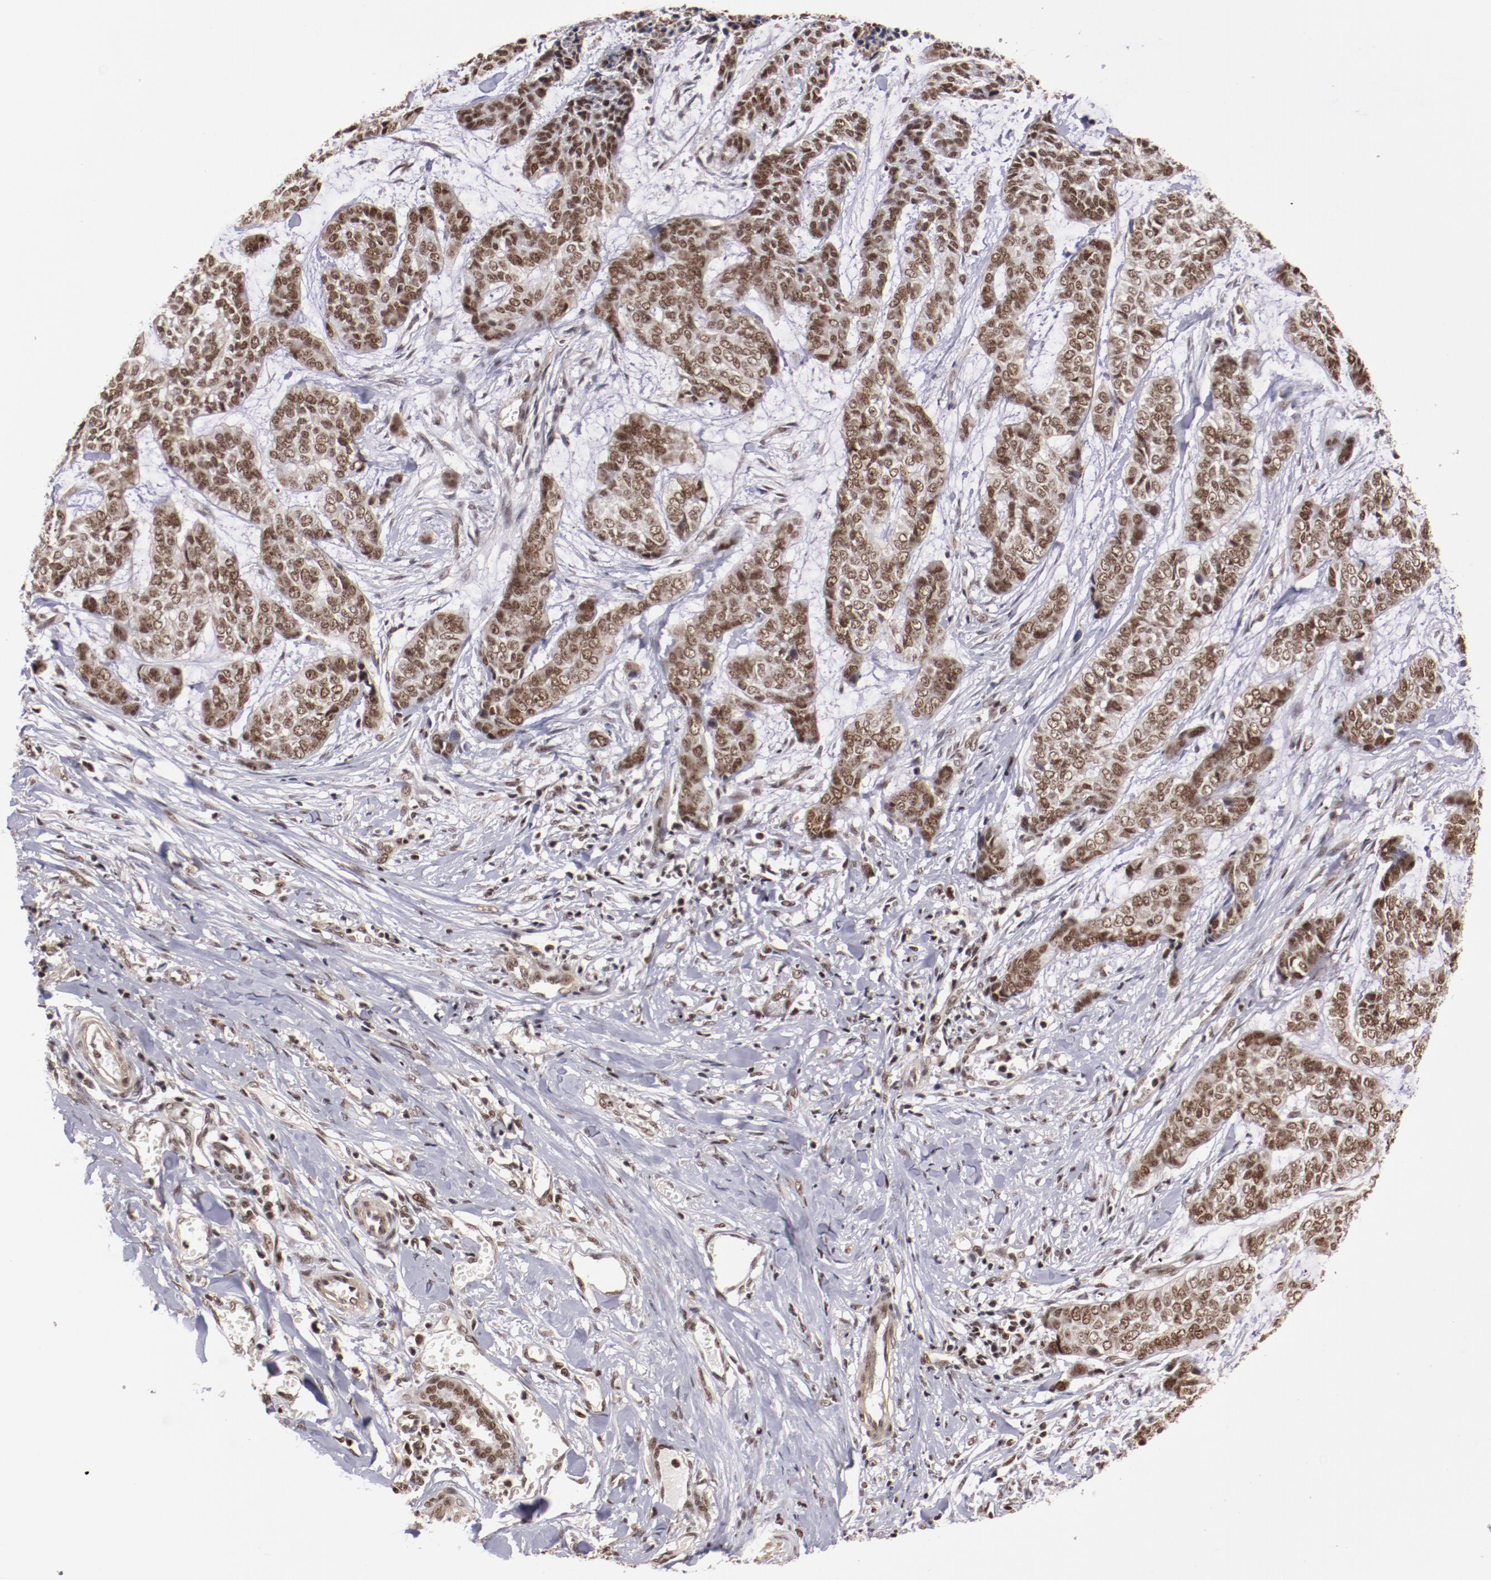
{"staining": {"intensity": "moderate", "quantity": ">75%", "location": "nuclear"}, "tissue": "skin cancer", "cell_type": "Tumor cells", "image_type": "cancer", "snomed": [{"axis": "morphology", "description": "Basal cell carcinoma"}, {"axis": "topography", "description": "Skin"}], "caption": "A histopathology image showing moderate nuclear positivity in about >75% of tumor cells in skin basal cell carcinoma, as visualized by brown immunohistochemical staining.", "gene": "STAG2", "patient": {"sex": "female", "age": 64}}